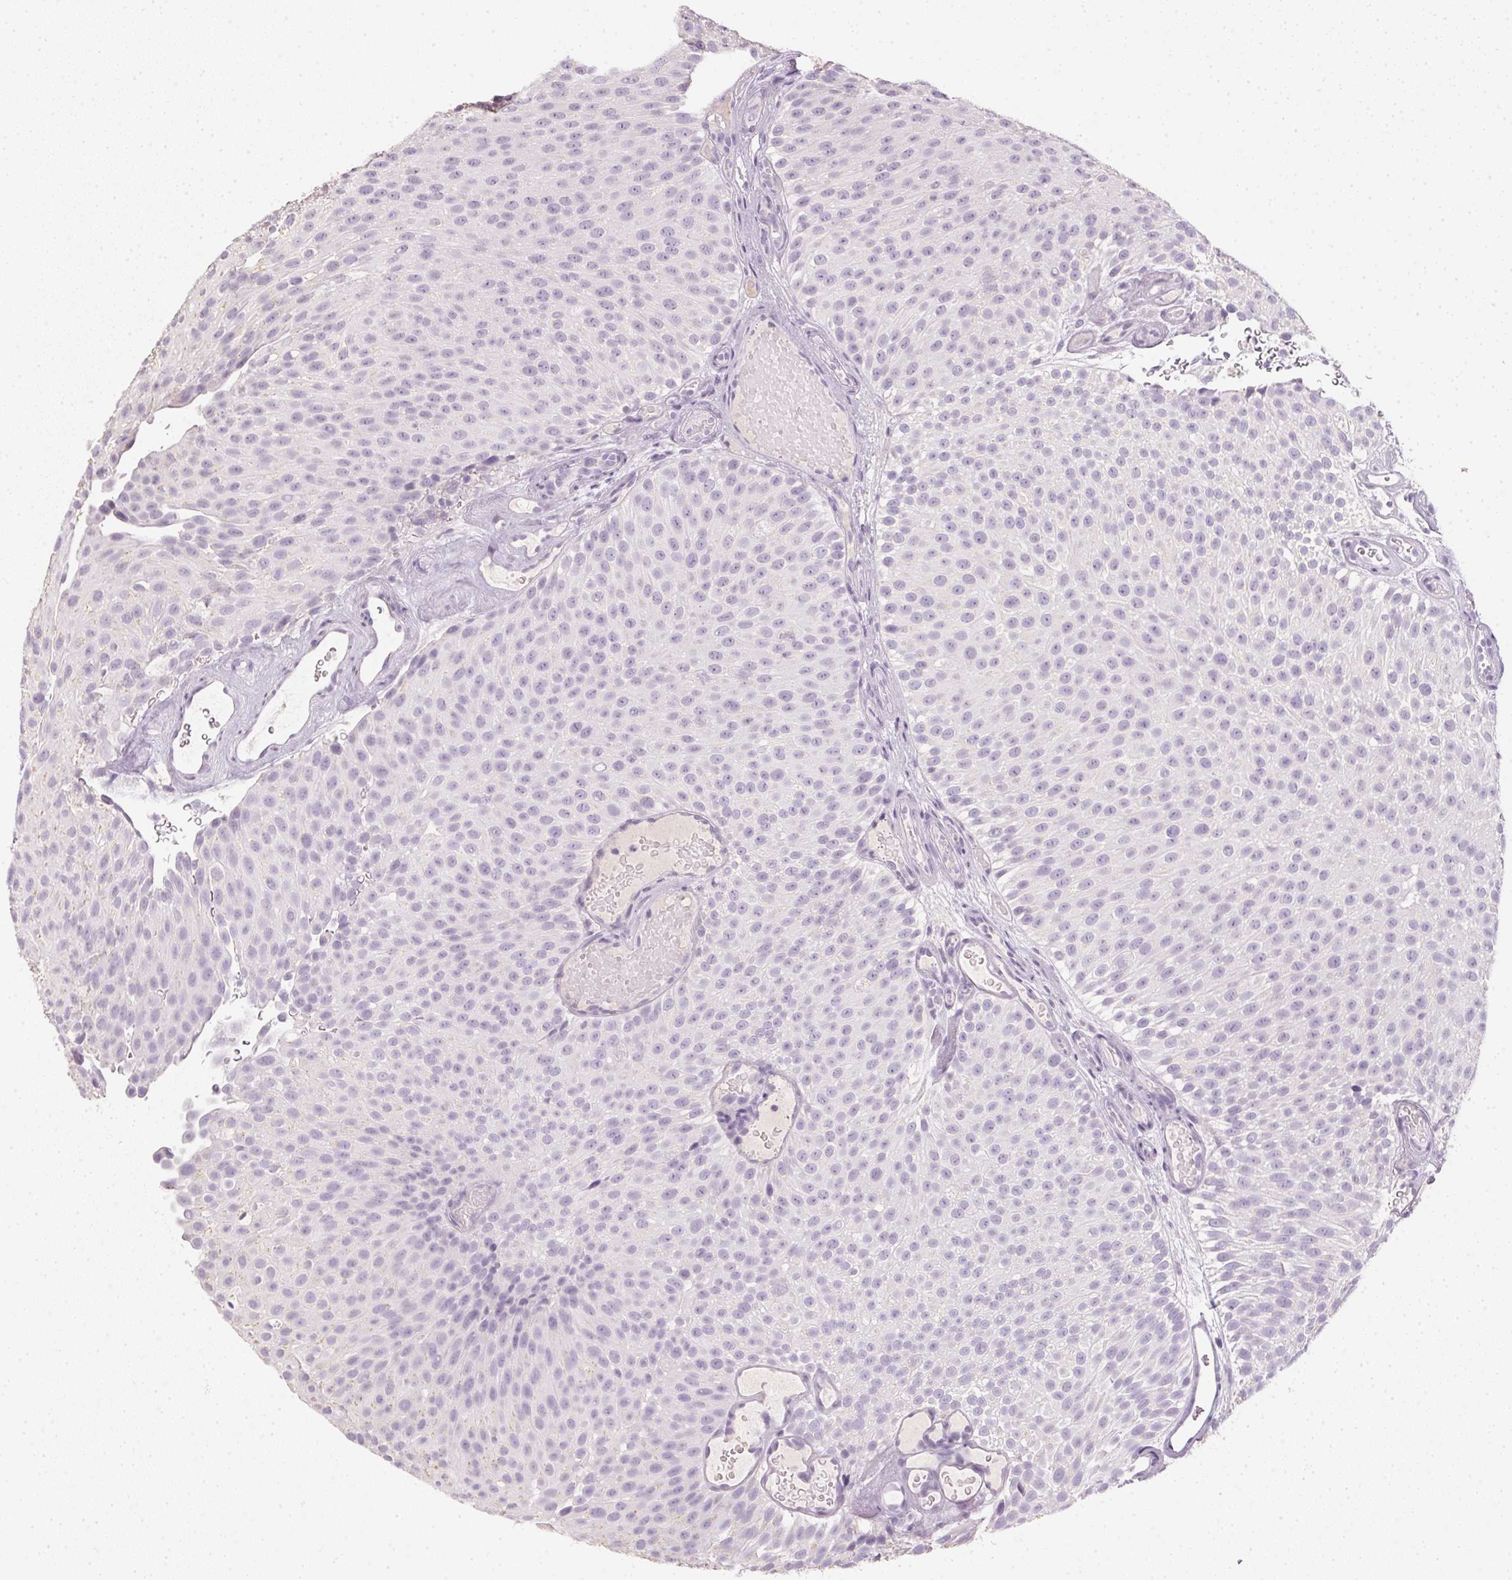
{"staining": {"intensity": "negative", "quantity": "none", "location": "none"}, "tissue": "urothelial cancer", "cell_type": "Tumor cells", "image_type": "cancer", "snomed": [{"axis": "morphology", "description": "Urothelial carcinoma, Low grade"}, {"axis": "topography", "description": "Urinary bladder"}], "caption": "The photomicrograph displays no staining of tumor cells in urothelial cancer.", "gene": "TMEM72", "patient": {"sex": "male", "age": 78}}